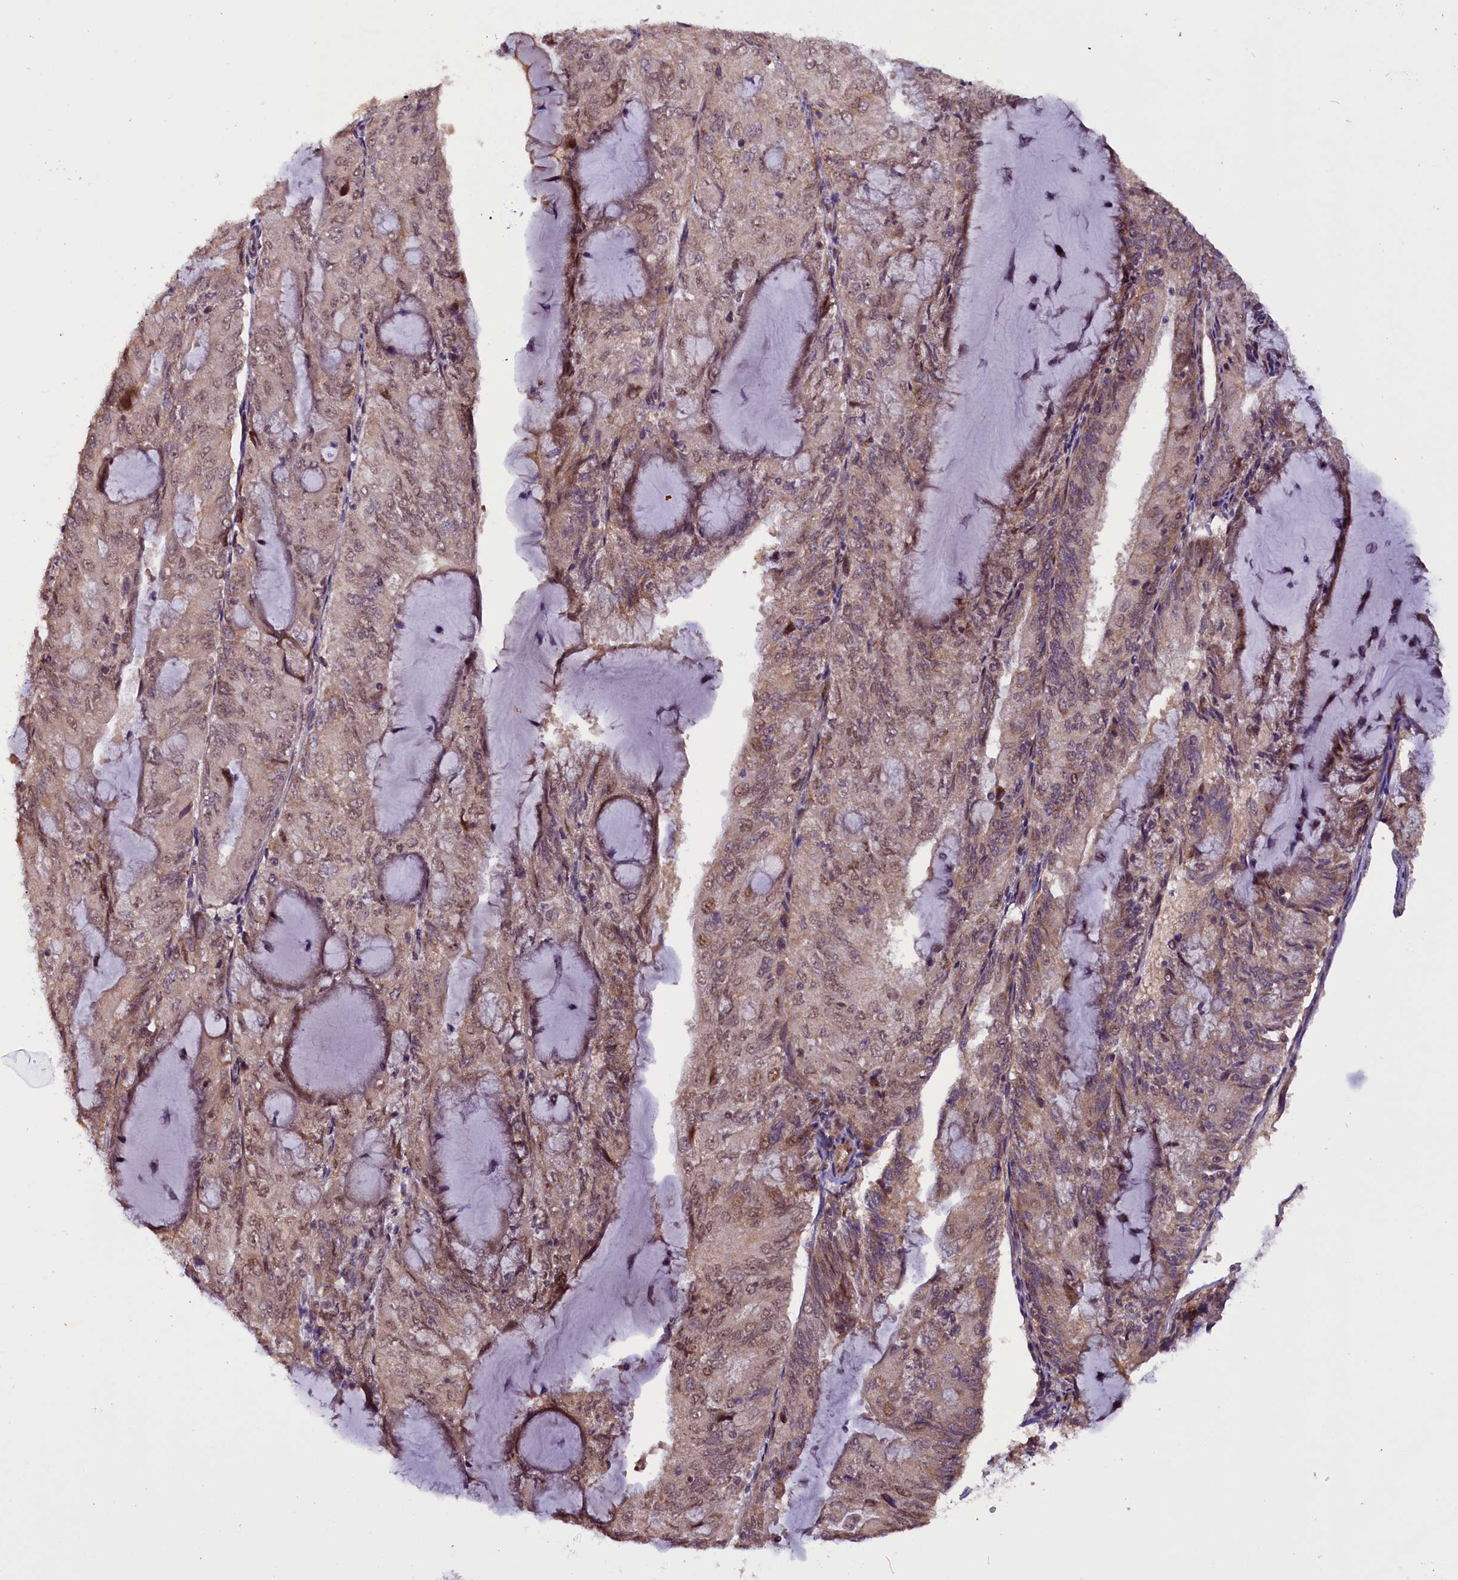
{"staining": {"intensity": "weak", "quantity": ">75%", "location": "cytoplasmic/membranous,nuclear"}, "tissue": "endometrial cancer", "cell_type": "Tumor cells", "image_type": "cancer", "snomed": [{"axis": "morphology", "description": "Adenocarcinoma, NOS"}, {"axis": "topography", "description": "Endometrium"}], "caption": "A micrograph of adenocarcinoma (endometrial) stained for a protein shows weak cytoplasmic/membranous and nuclear brown staining in tumor cells.", "gene": "RPUSD2", "patient": {"sex": "female", "age": 81}}